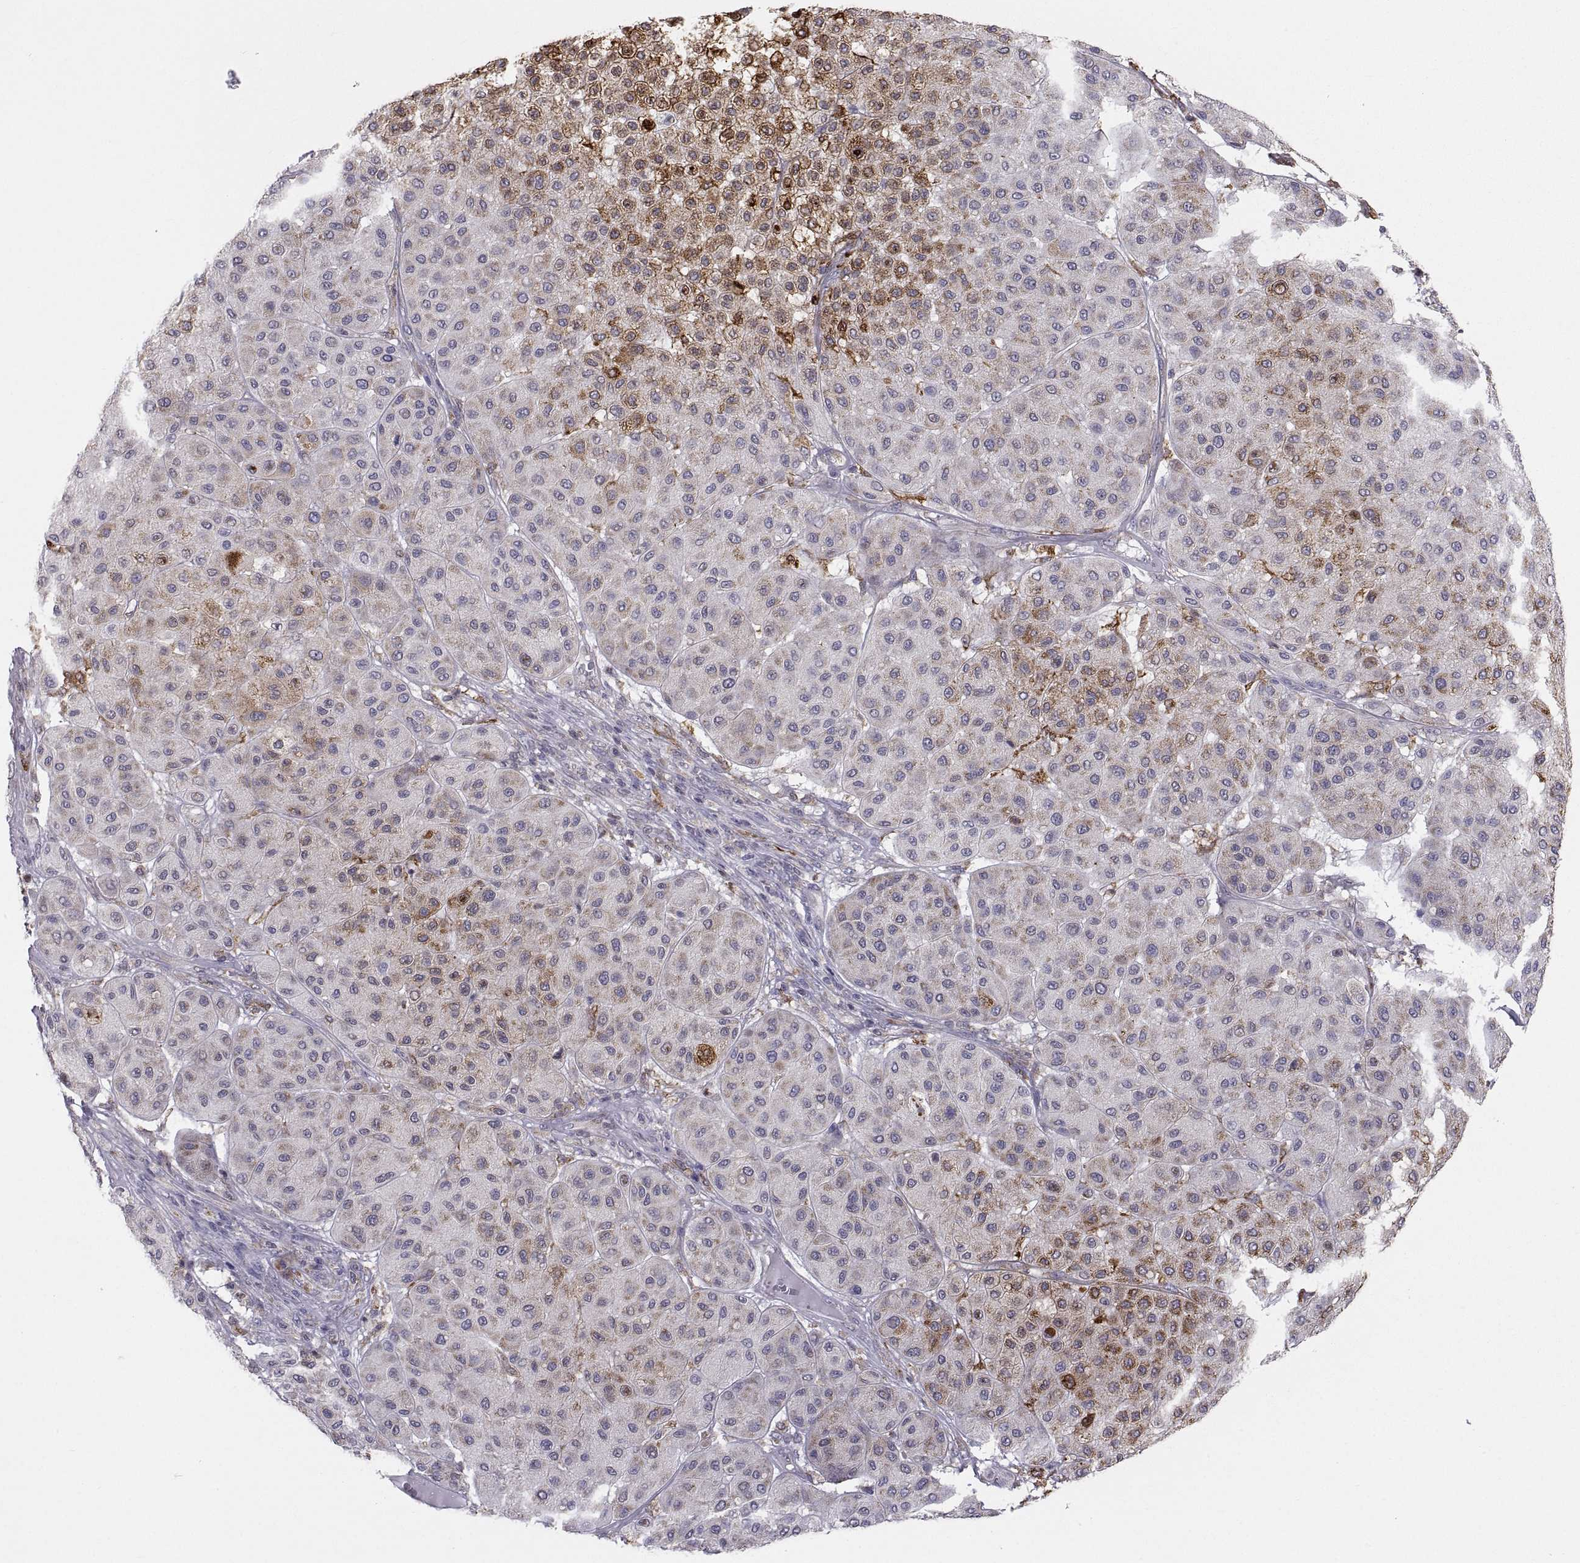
{"staining": {"intensity": "strong", "quantity": "<25%", "location": "cytoplasmic/membranous"}, "tissue": "melanoma", "cell_type": "Tumor cells", "image_type": "cancer", "snomed": [{"axis": "morphology", "description": "Malignant melanoma, Metastatic site"}, {"axis": "topography", "description": "Smooth muscle"}], "caption": "Immunohistochemistry (IHC) (DAB) staining of human melanoma shows strong cytoplasmic/membranous protein staining in approximately <25% of tumor cells.", "gene": "ERO1A", "patient": {"sex": "male", "age": 41}}